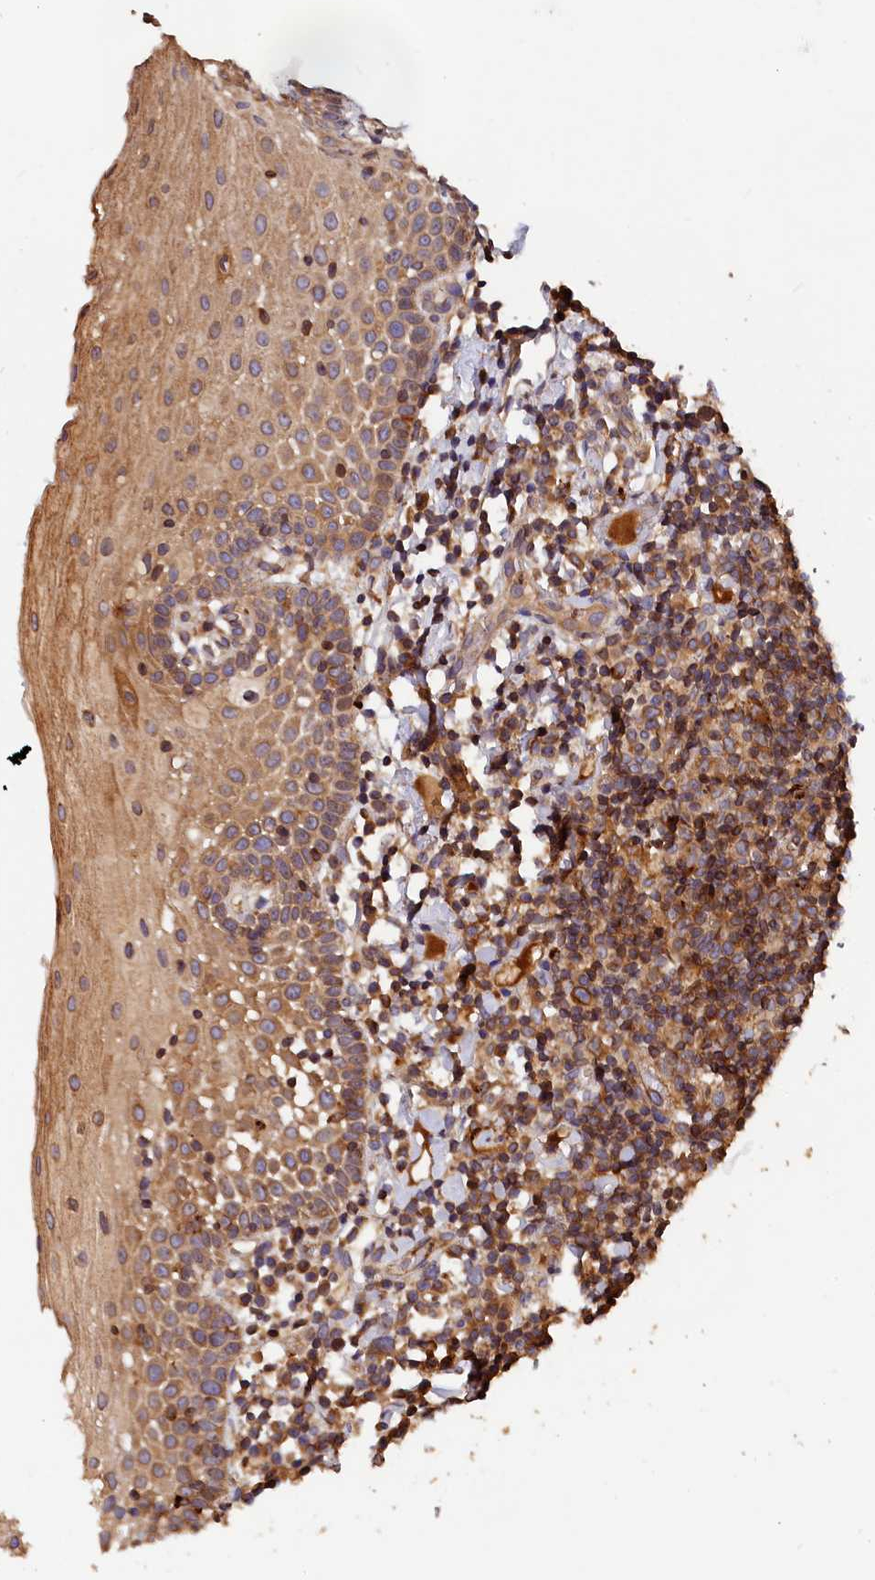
{"staining": {"intensity": "moderate", "quantity": ">75%", "location": "cytoplasmic/membranous"}, "tissue": "oral mucosa", "cell_type": "Squamous epithelial cells", "image_type": "normal", "snomed": [{"axis": "morphology", "description": "Normal tissue, NOS"}, {"axis": "topography", "description": "Oral tissue"}], "caption": "The image demonstrates immunohistochemical staining of unremarkable oral mucosa. There is moderate cytoplasmic/membranous expression is appreciated in about >75% of squamous epithelial cells.", "gene": "HMOX2", "patient": {"sex": "female", "age": 69}}